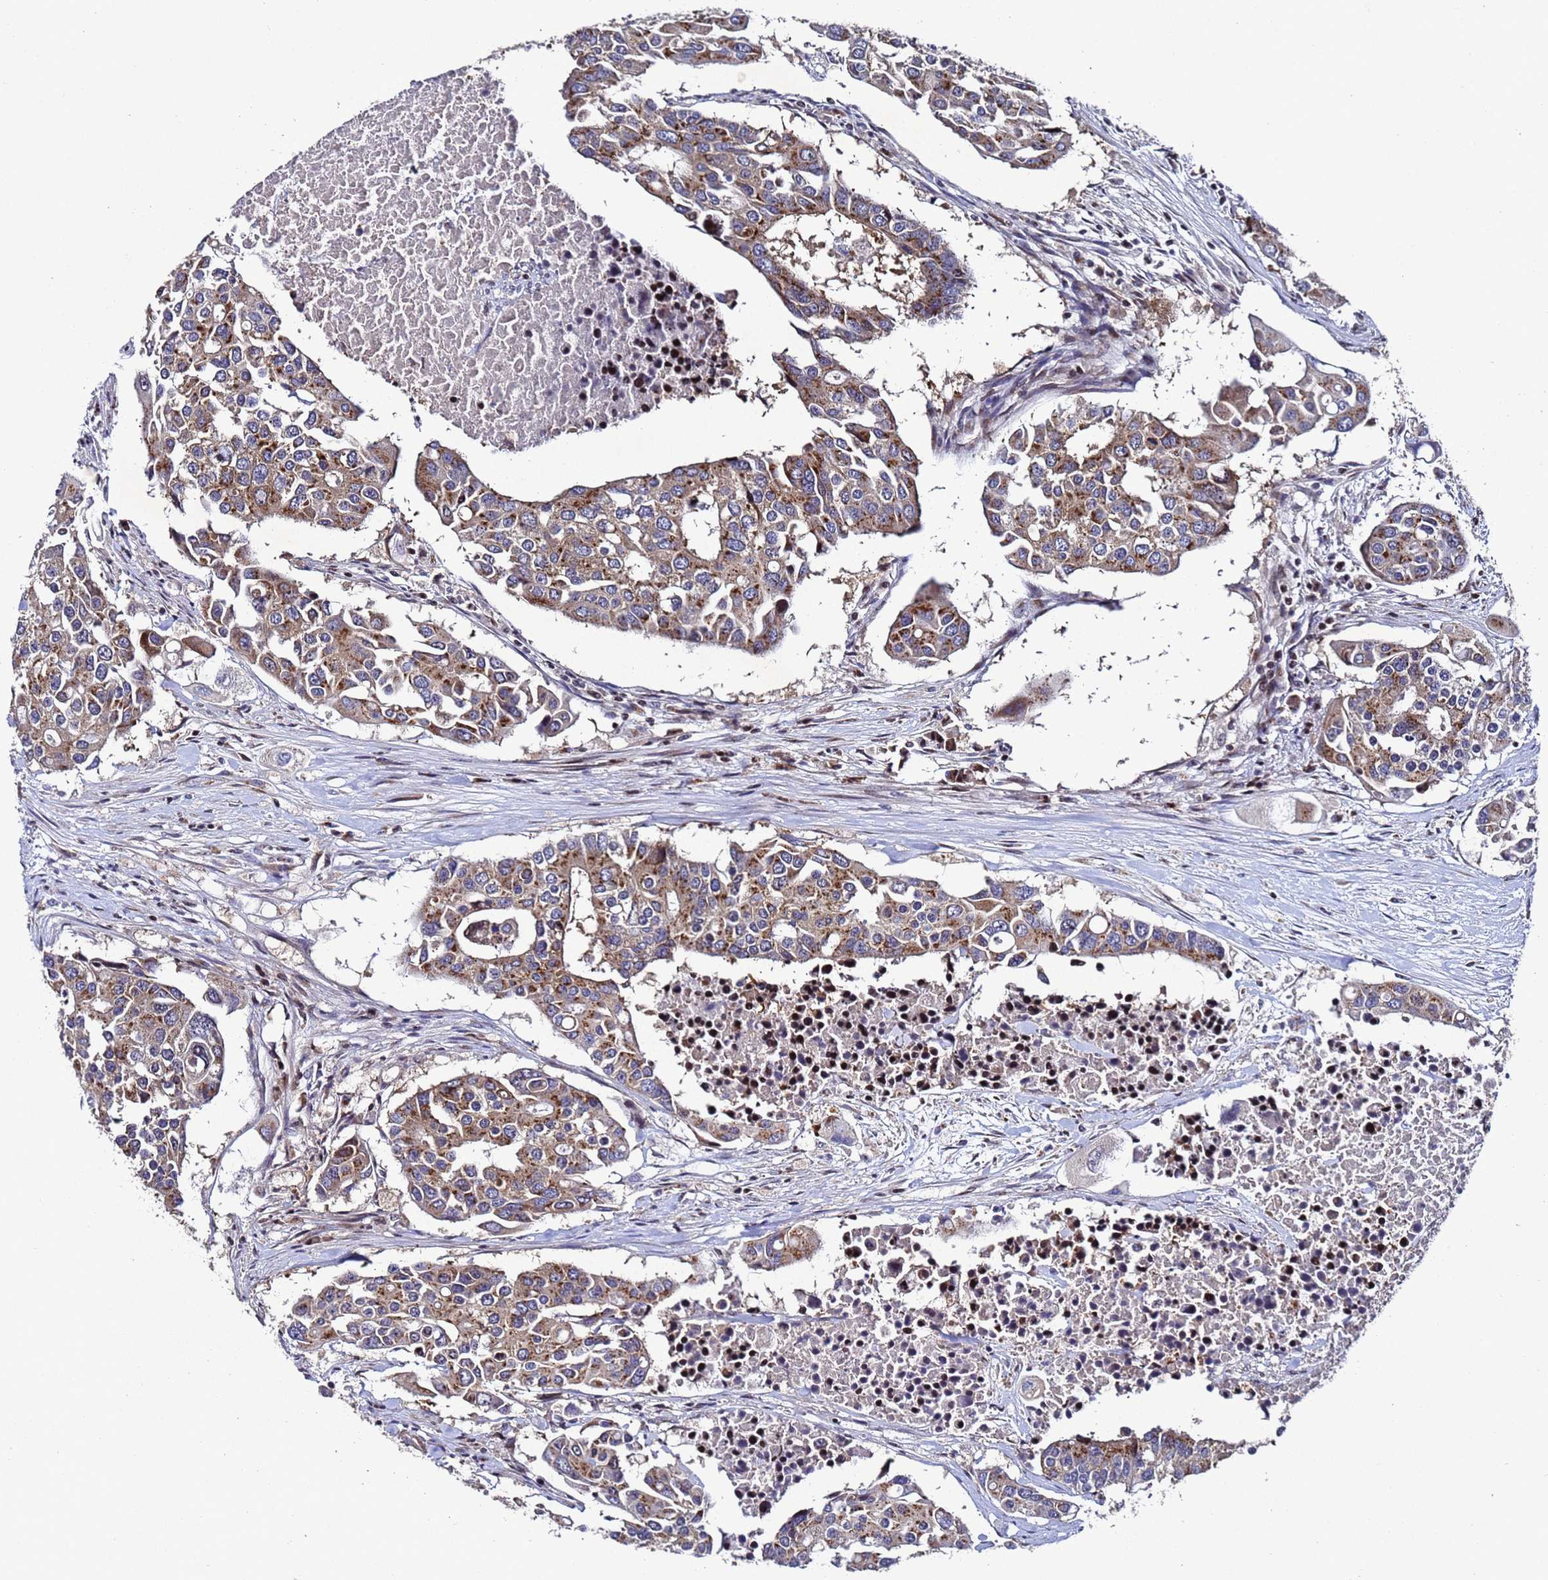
{"staining": {"intensity": "moderate", "quantity": "25%-75%", "location": "cytoplasmic/membranous"}, "tissue": "colorectal cancer", "cell_type": "Tumor cells", "image_type": "cancer", "snomed": [{"axis": "morphology", "description": "Adenocarcinoma, NOS"}, {"axis": "topography", "description": "Colon"}], "caption": "Immunohistochemistry (IHC) photomicrograph of neoplastic tissue: adenocarcinoma (colorectal) stained using immunohistochemistry (IHC) demonstrates medium levels of moderate protein expression localized specifically in the cytoplasmic/membranous of tumor cells, appearing as a cytoplasmic/membranous brown color.", "gene": "NSUN6", "patient": {"sex": "male", "age": 77}}